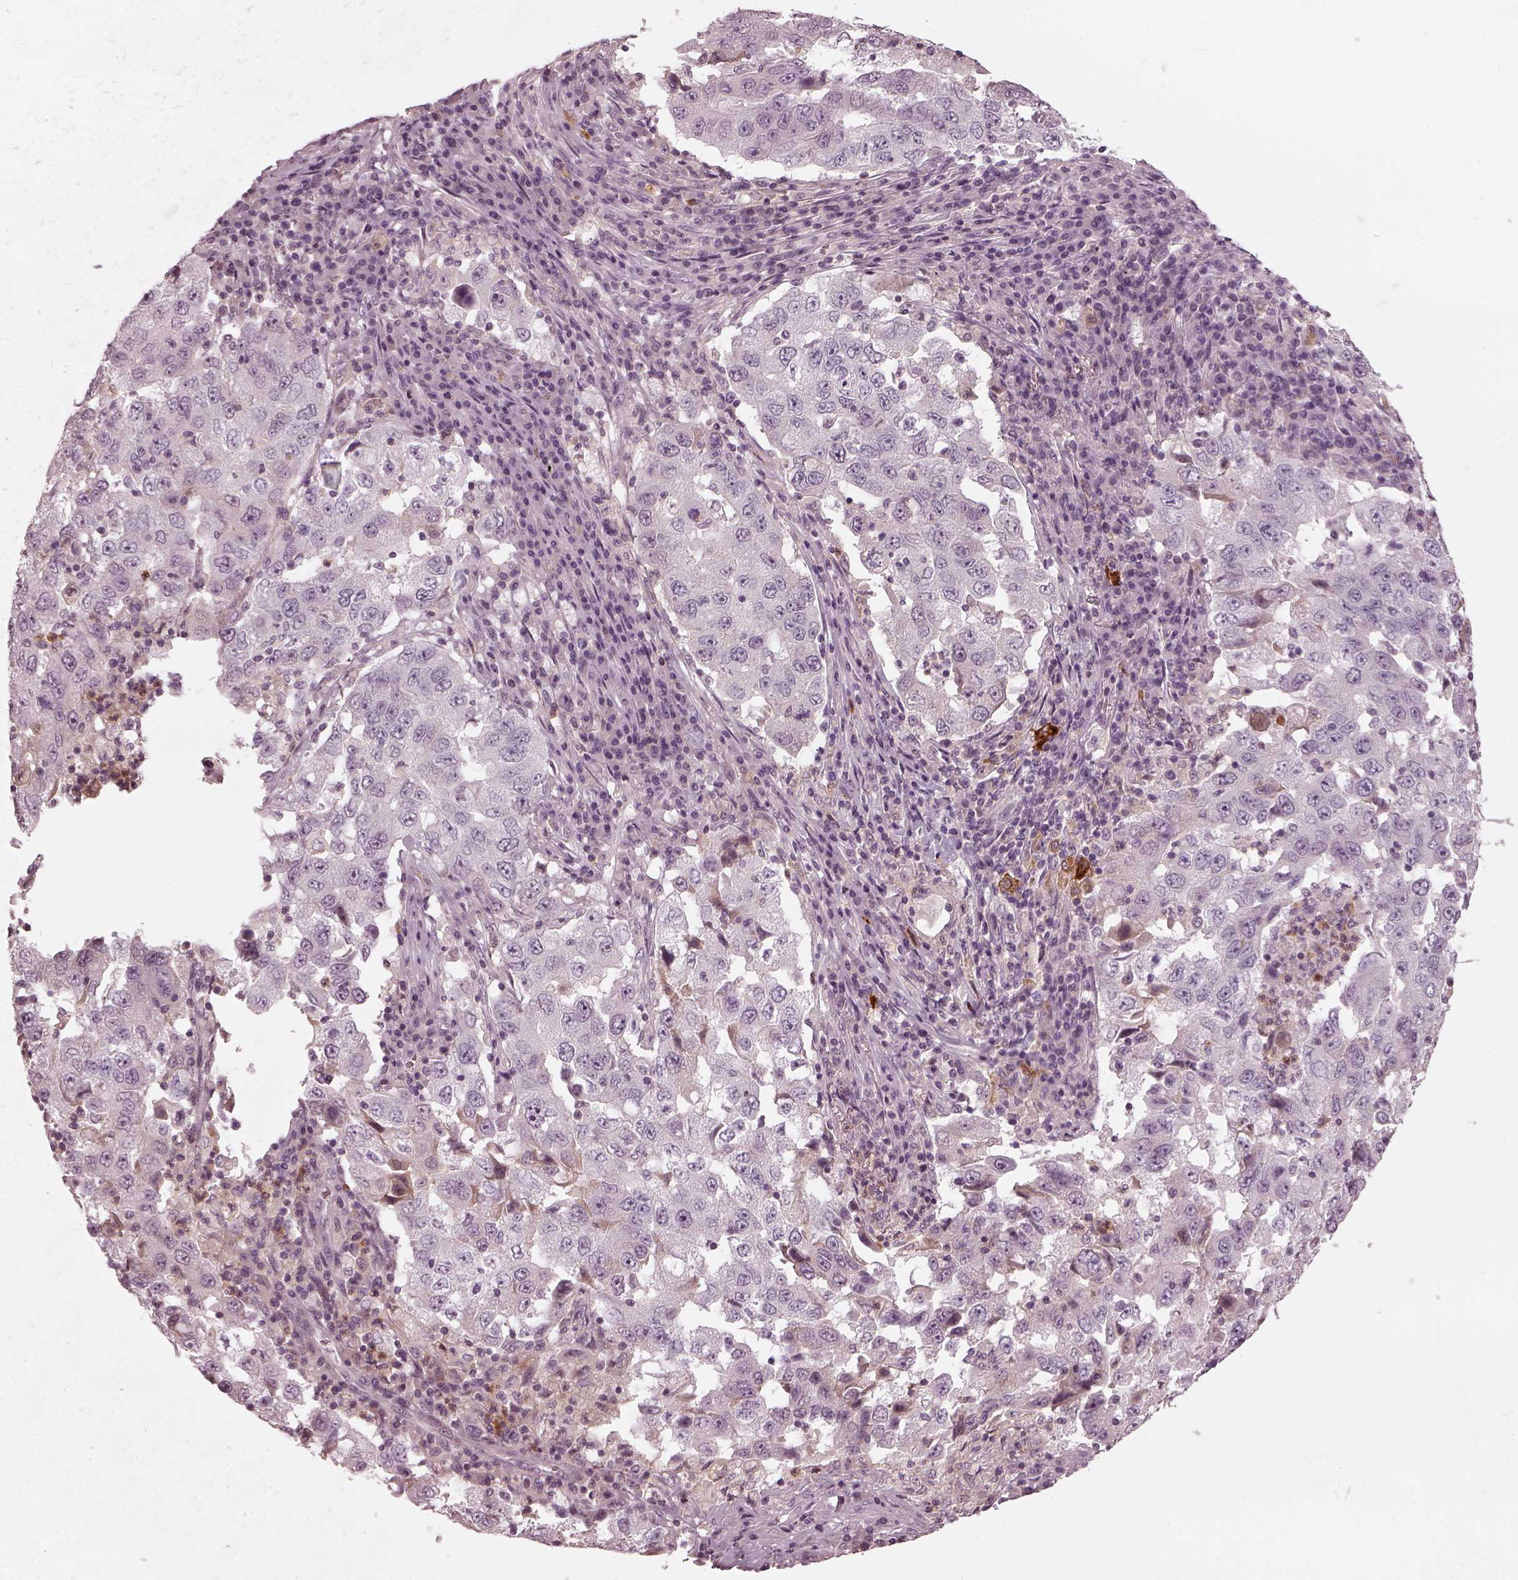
{"staining": {"intensity": "negative", "quantity": "none", "location": "none"}, "tissue": "lung cancer", "cell_type": "Tumor cells", "image_type": "cancer", "snomed": [{"axis": "morphology", "description": "Adenocarcinoma, NOS"}, {"axis": "topography", "description": "Lung"}], "caption": "High magnification brightfield microscopy of adenocarcinoma (lung) stained with DAB (brown) and counterstained with hematoxylin (blue): tumor cells show no significant positivity.", "gene": "CHIT1", "patient": {"sex": "male", "age": 73}}